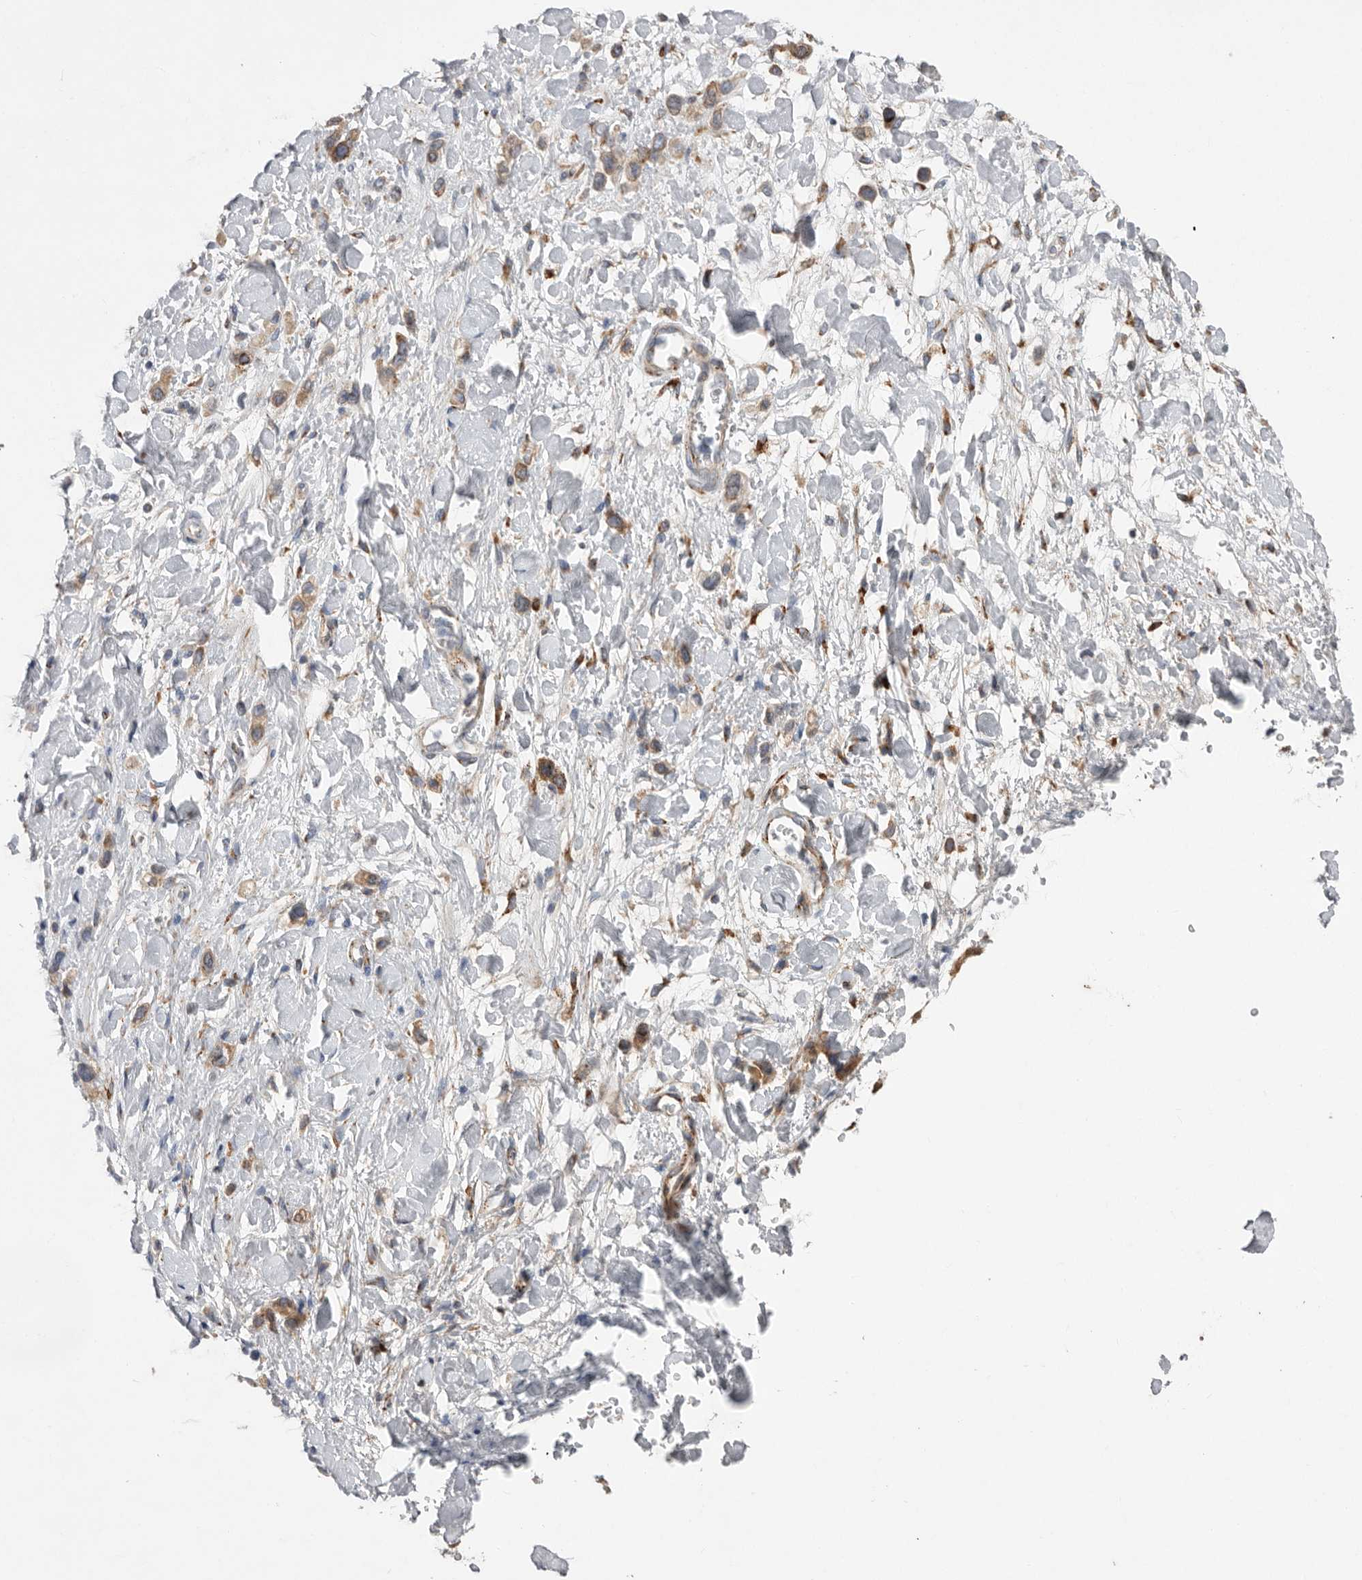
{"staining": {"intensity": "moderate", "quantity": ">75%", "location": "cytoplasmic/membranous"}, "tissue": "stomach cancer", "cell_type": "Tumor cells", "image_type": "cancer", "snomed": [{"axis": "morphology", "description": "Adenocarcinoma, NOS"}, {"axis": "topography", "description": "Stomach"}], "caption": "Tumor cells reveal medium levels of moderate cytoplasmic/membranous positivity in approximately >75% of cells in human adenocarcinoma (stomach).", "gene": "GANAB", "patient": {"sex": "female", "age": 65}}